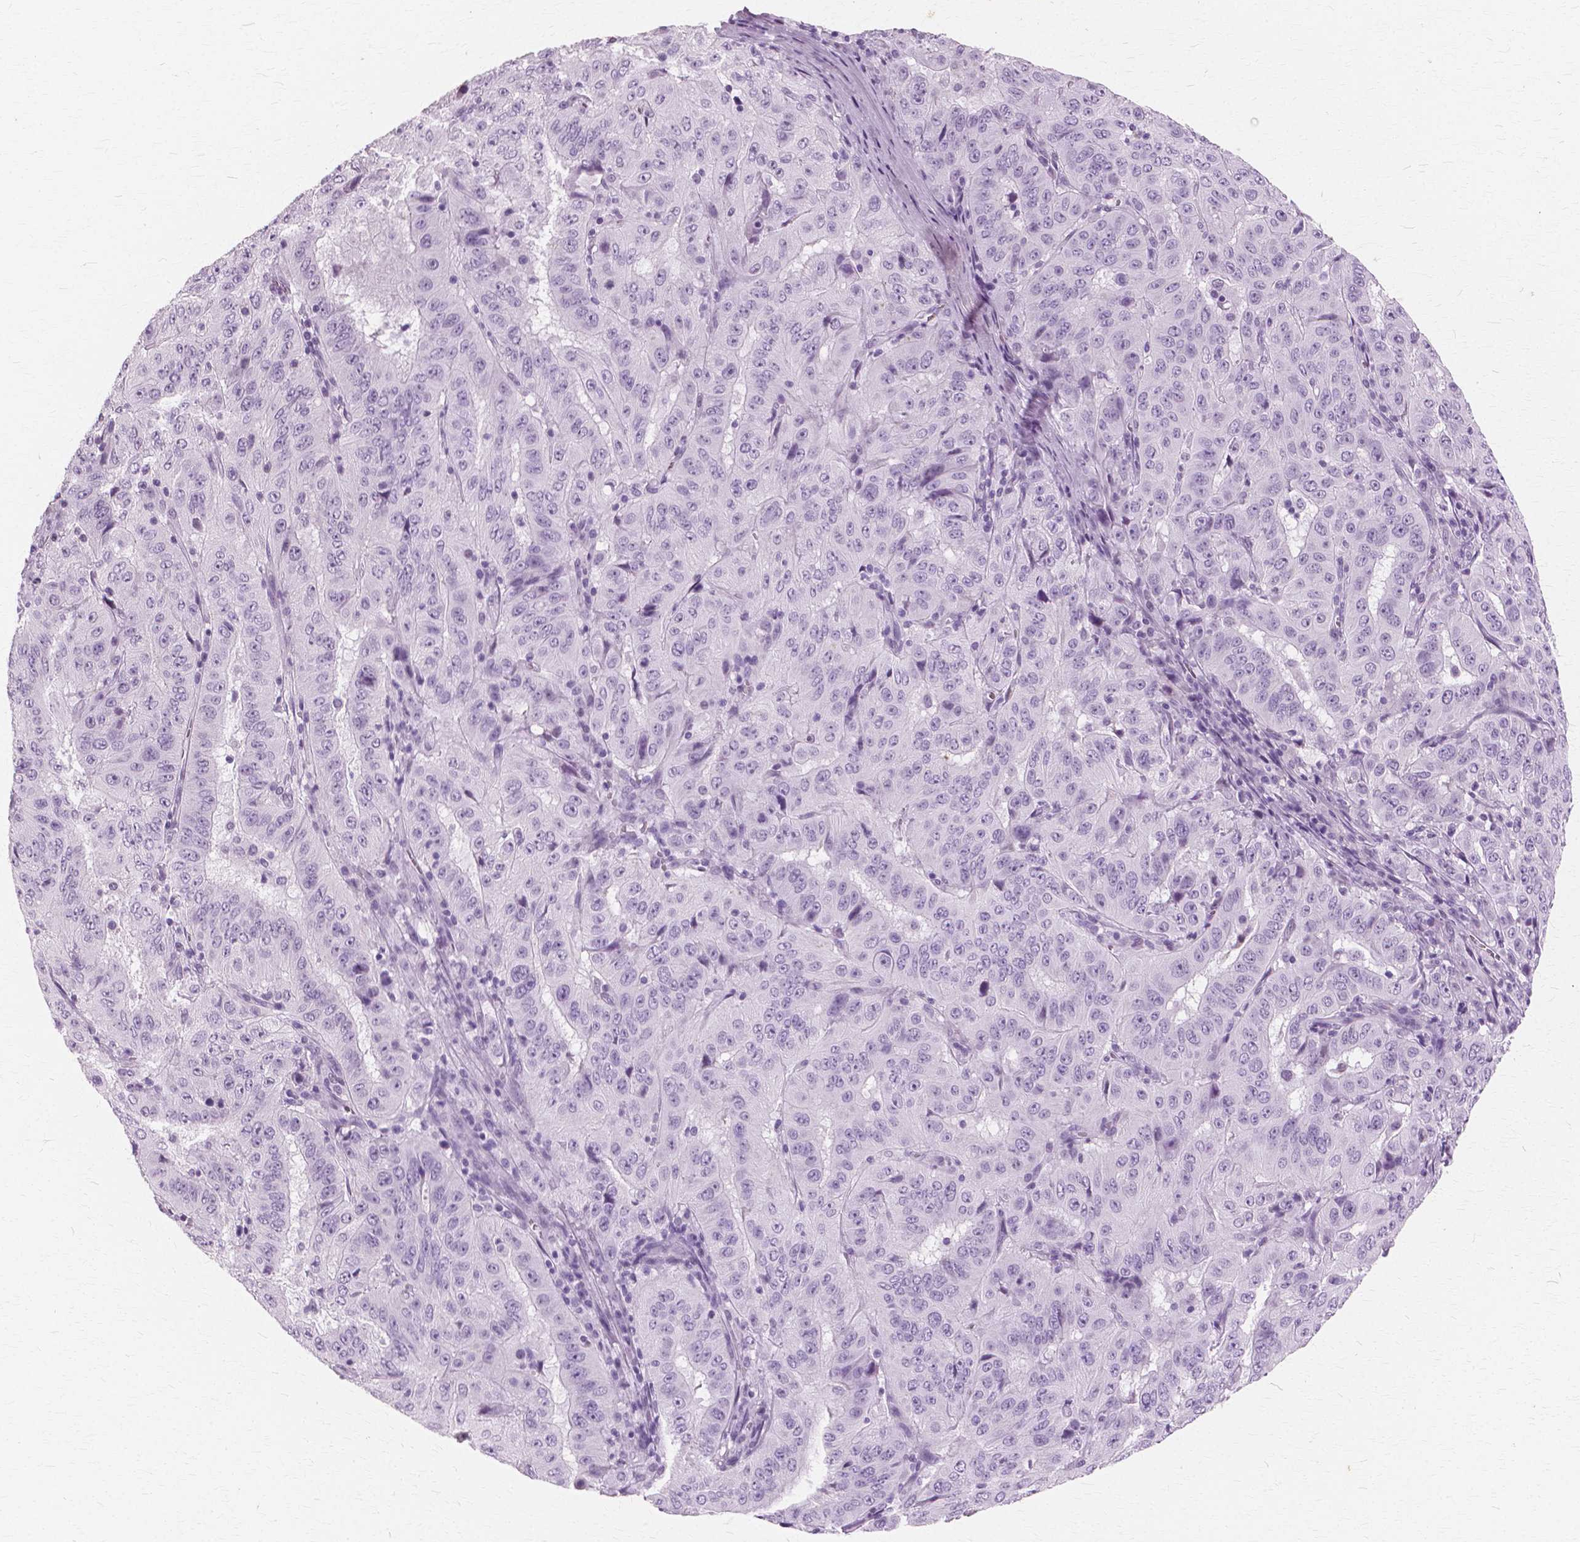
{"staining": {"intensity": "negative", "quantity": "none", "location": "none"}, "tissue": "pancreatic cancer", "cell_type": "Tumor cells", "image_type": "cancer", "snomed": [{"axis": "morphology", "description": "Adenocarcinoma, NOS"}, {"axis": "topography", "description": "Pancreas"}], "caption": "The immunohistochemistry histopathology image has no significant expression in tumor cells of pancreatic cancer tissue. Brightfield microscopy of immunohistochemistry (IHC) stained with DAB (3,3'-diaminobenzidine) (brown) and hematoxylin (blue), captured at high magnification.", "gene": "SFTPD", "patient": {"sex": "male", "age": 63}}